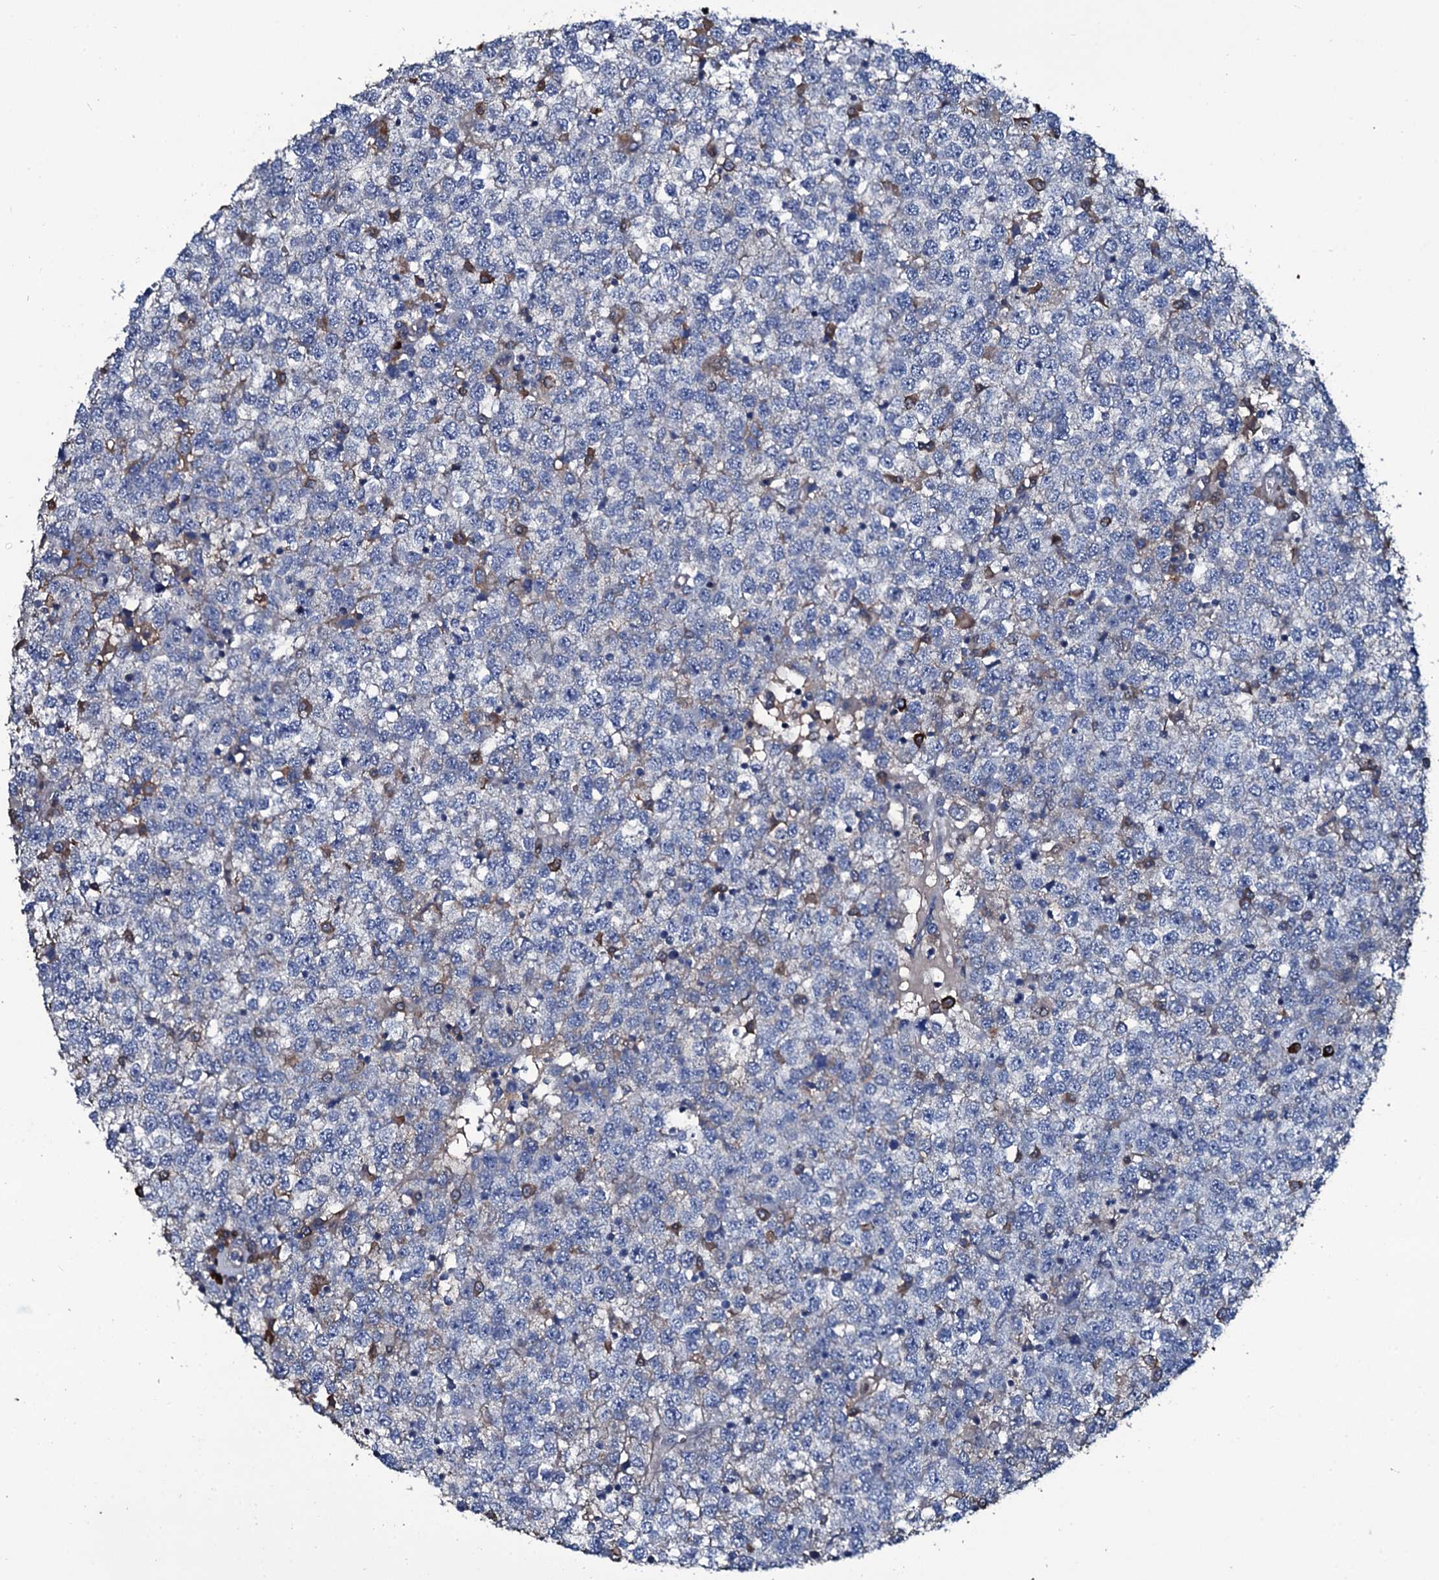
{"staining": {"intensity": "negative", "quantity": "none", "location": "none"}, "tissue": "testis cancer", "cell_type": "Tumor cells", "image_type": "cancer", "snomed": [{"axis": "morphology", "description": "Seminoma, NOS"}, {"axis": "topography", "description": "Testis"}], "caption": "IHC photomicrograph of neoplastic tissue: seminoma (testis) stained with DAB displays no significant protein expression in tumor cells.", "gene": "LYG2", "patient": {"sex": "male", "age": 65}}